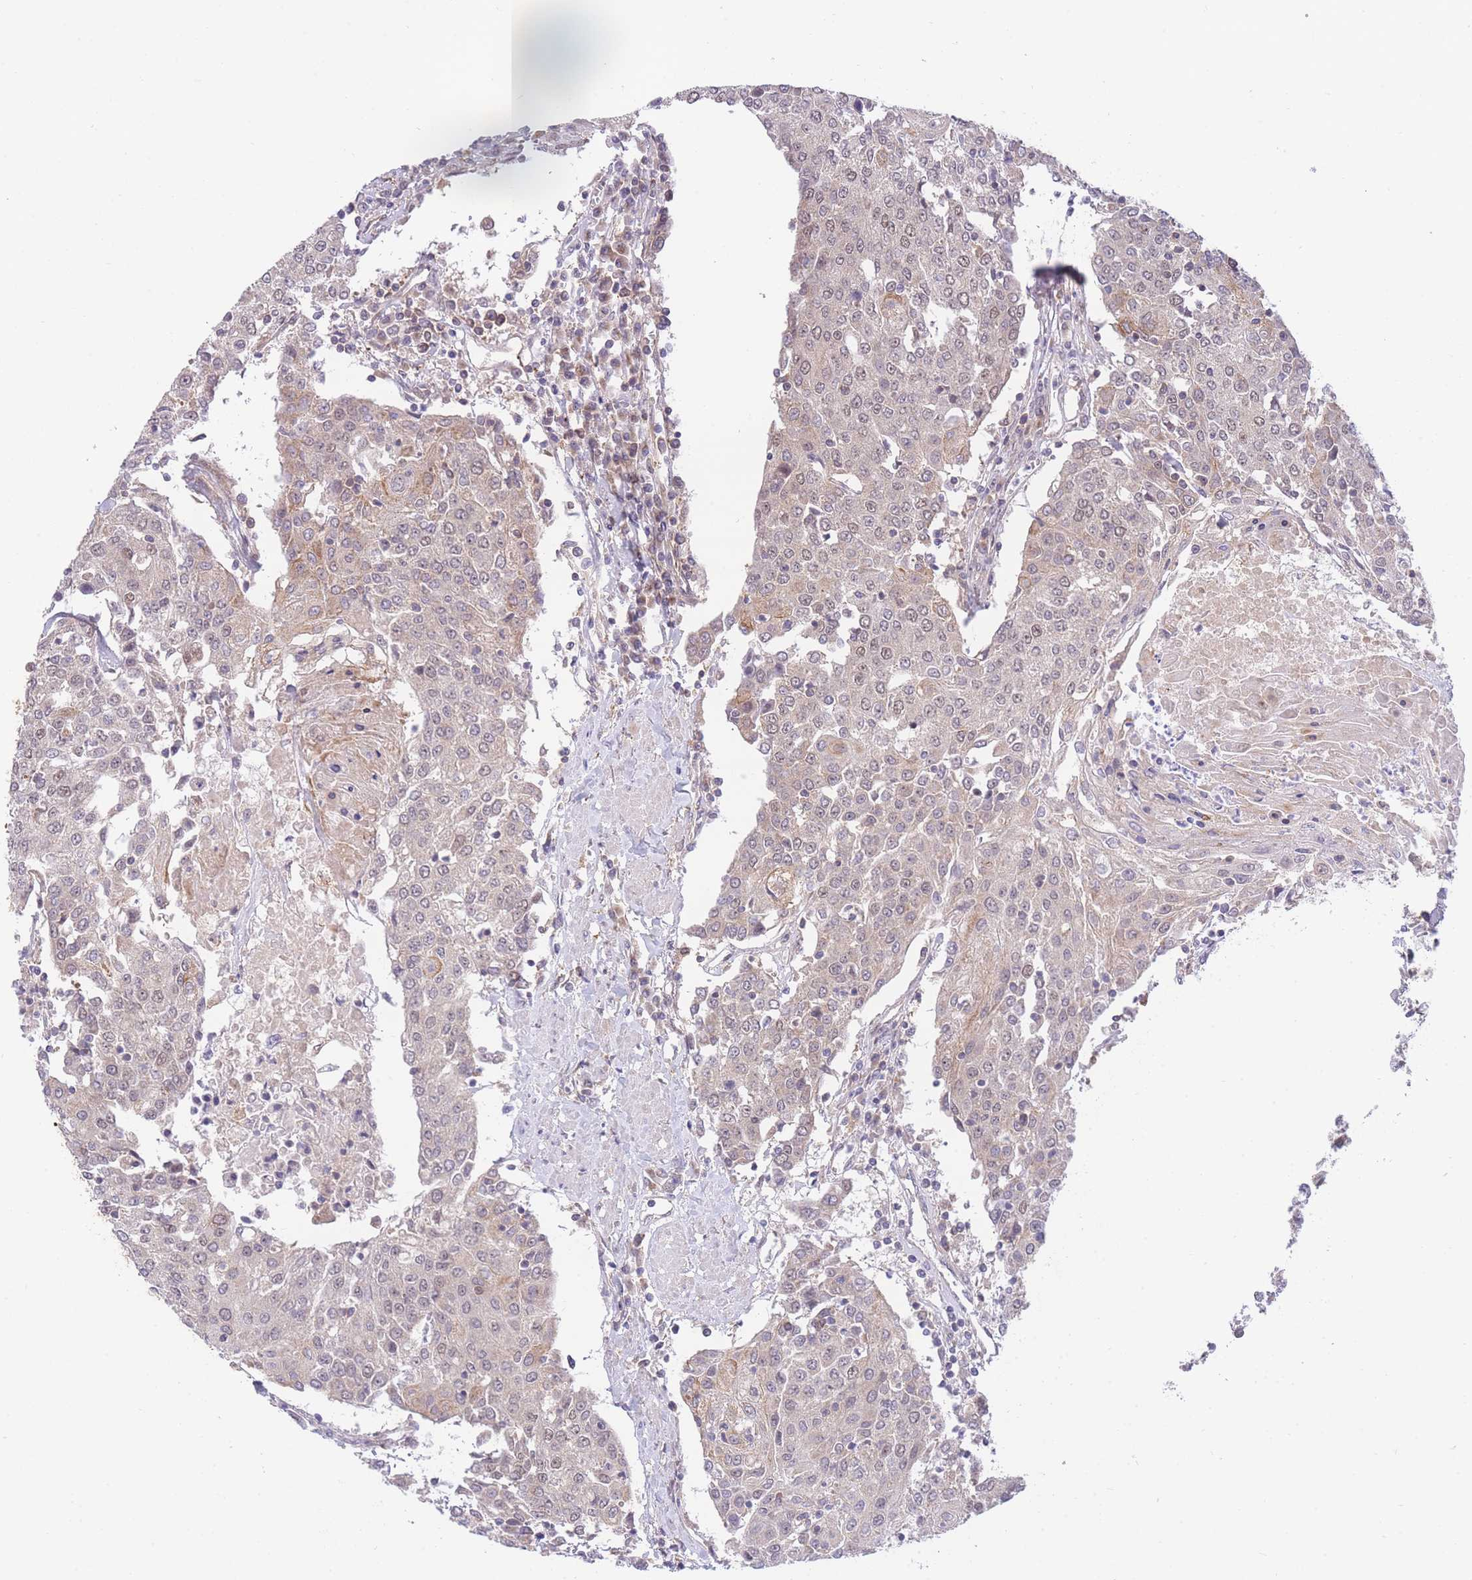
{"staining": {"intensity": "negative", "quantity": "none", "location": "none"}, "tissue": "urothelial cancer", "cell_type": "Tumor cells", "image_type": "cancer", "snomed": [{"axis": "morphology", "description": "Urothelial carcinoma, High grade"}, {"axis": "topography", "description": "Urinary bladder"}], "caption": "An image of human urothelial carcinoma (high-grade) is negative for staining in tumor cells.", "gene": "EXOSC8", "patient": {"sex": "female", "age": 85}}